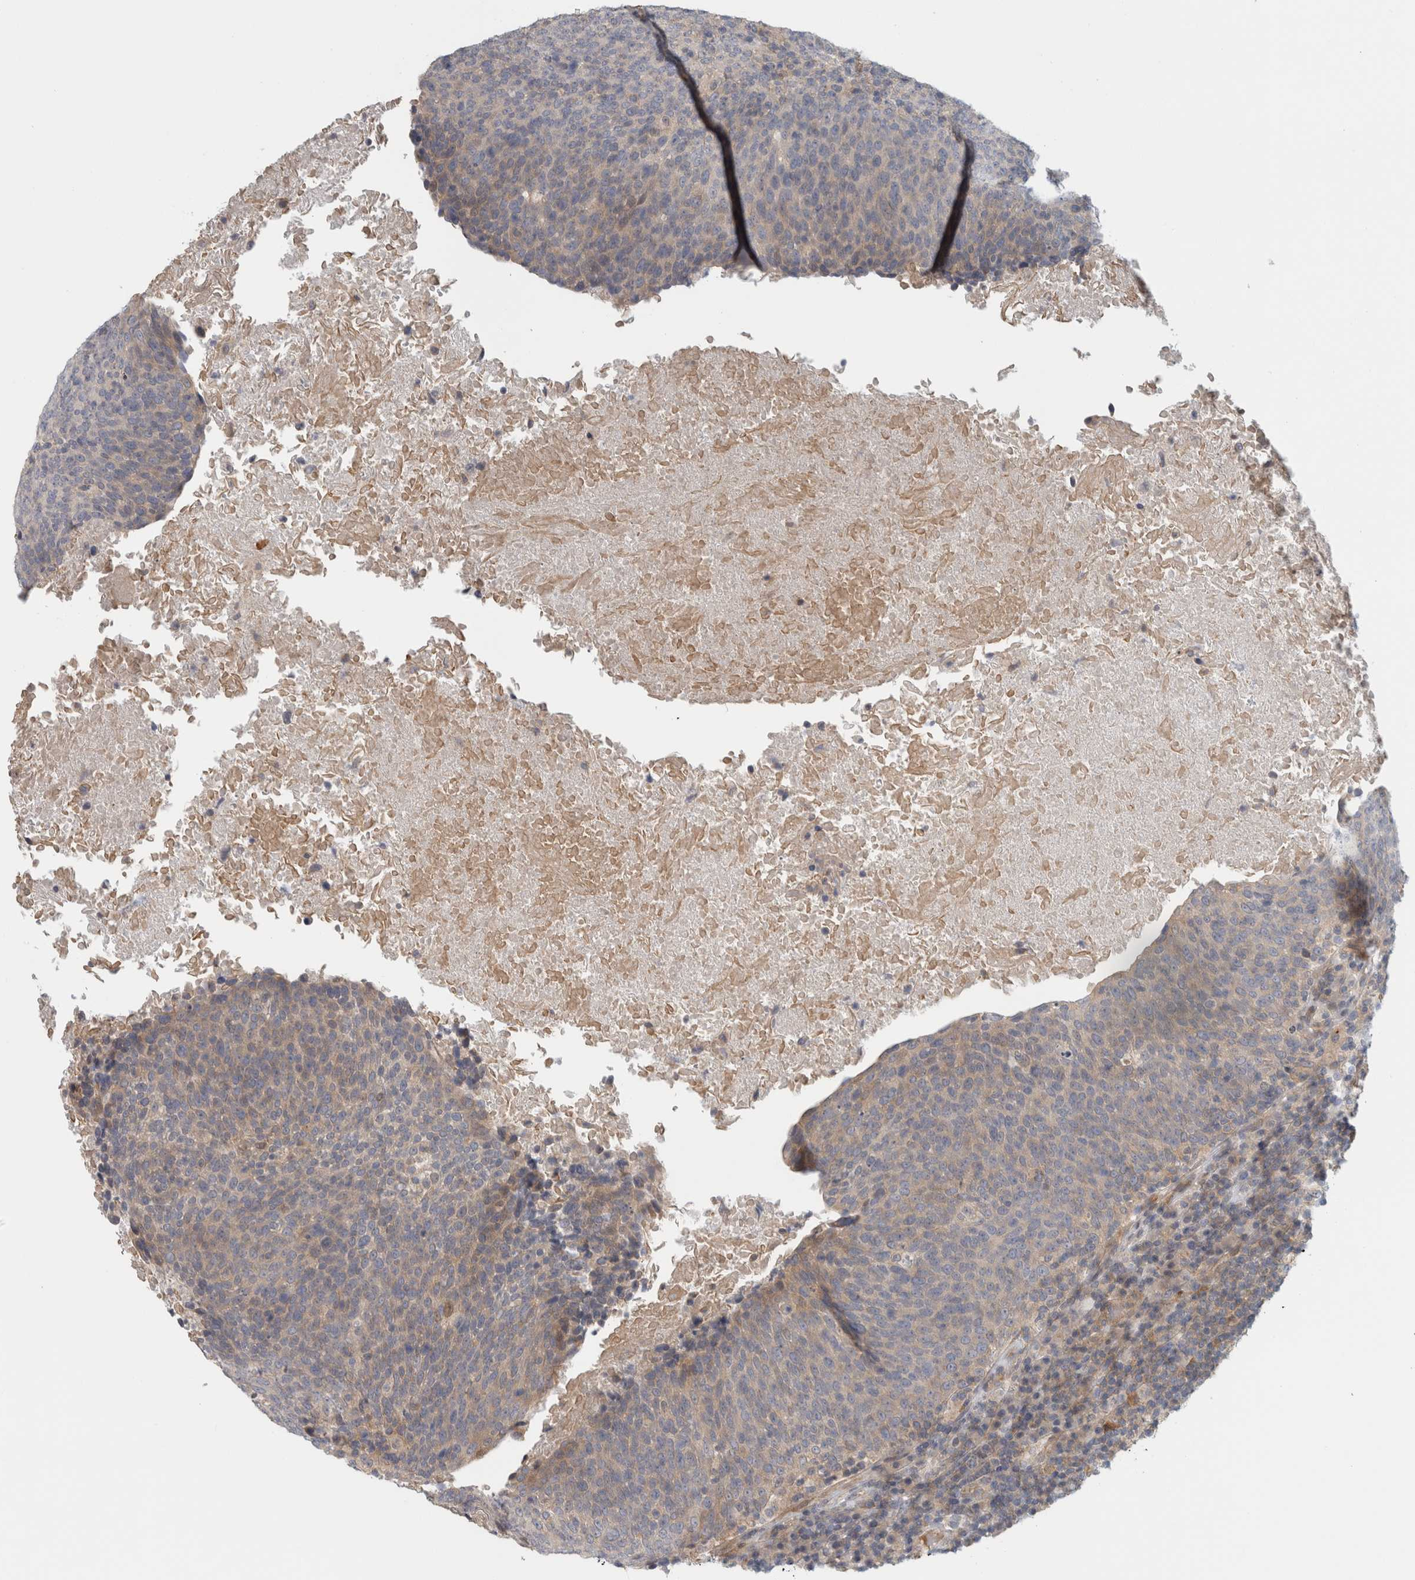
{"staining": {"intensity": "weak", "quantity": "<25%", "location": "cytoplasmic/membranous"}, "tissue": "head and neck cancer", "cell_type": "Tumor cells", "image_type": "cancer", "snomed": [{"axis": "morphology", "description": "Squamous cell carcinoma, NOS"}, {"axis": "morphology", "description": "Squamous cell carcinoma, metastatic, NOS"}, {"axis": "topography", "description": "Lymph node"}, {"axis": "topography", "description": "Head-Neck"}], "caption": "This is an immunohistochemistry (IHC) micrograph of human head and neck cancer (metastatic squamous cell carcinoma). There is no expression in tumor cells.", "gene": "ZNF804B", "patient": {"sex": "male", "age": 62}}